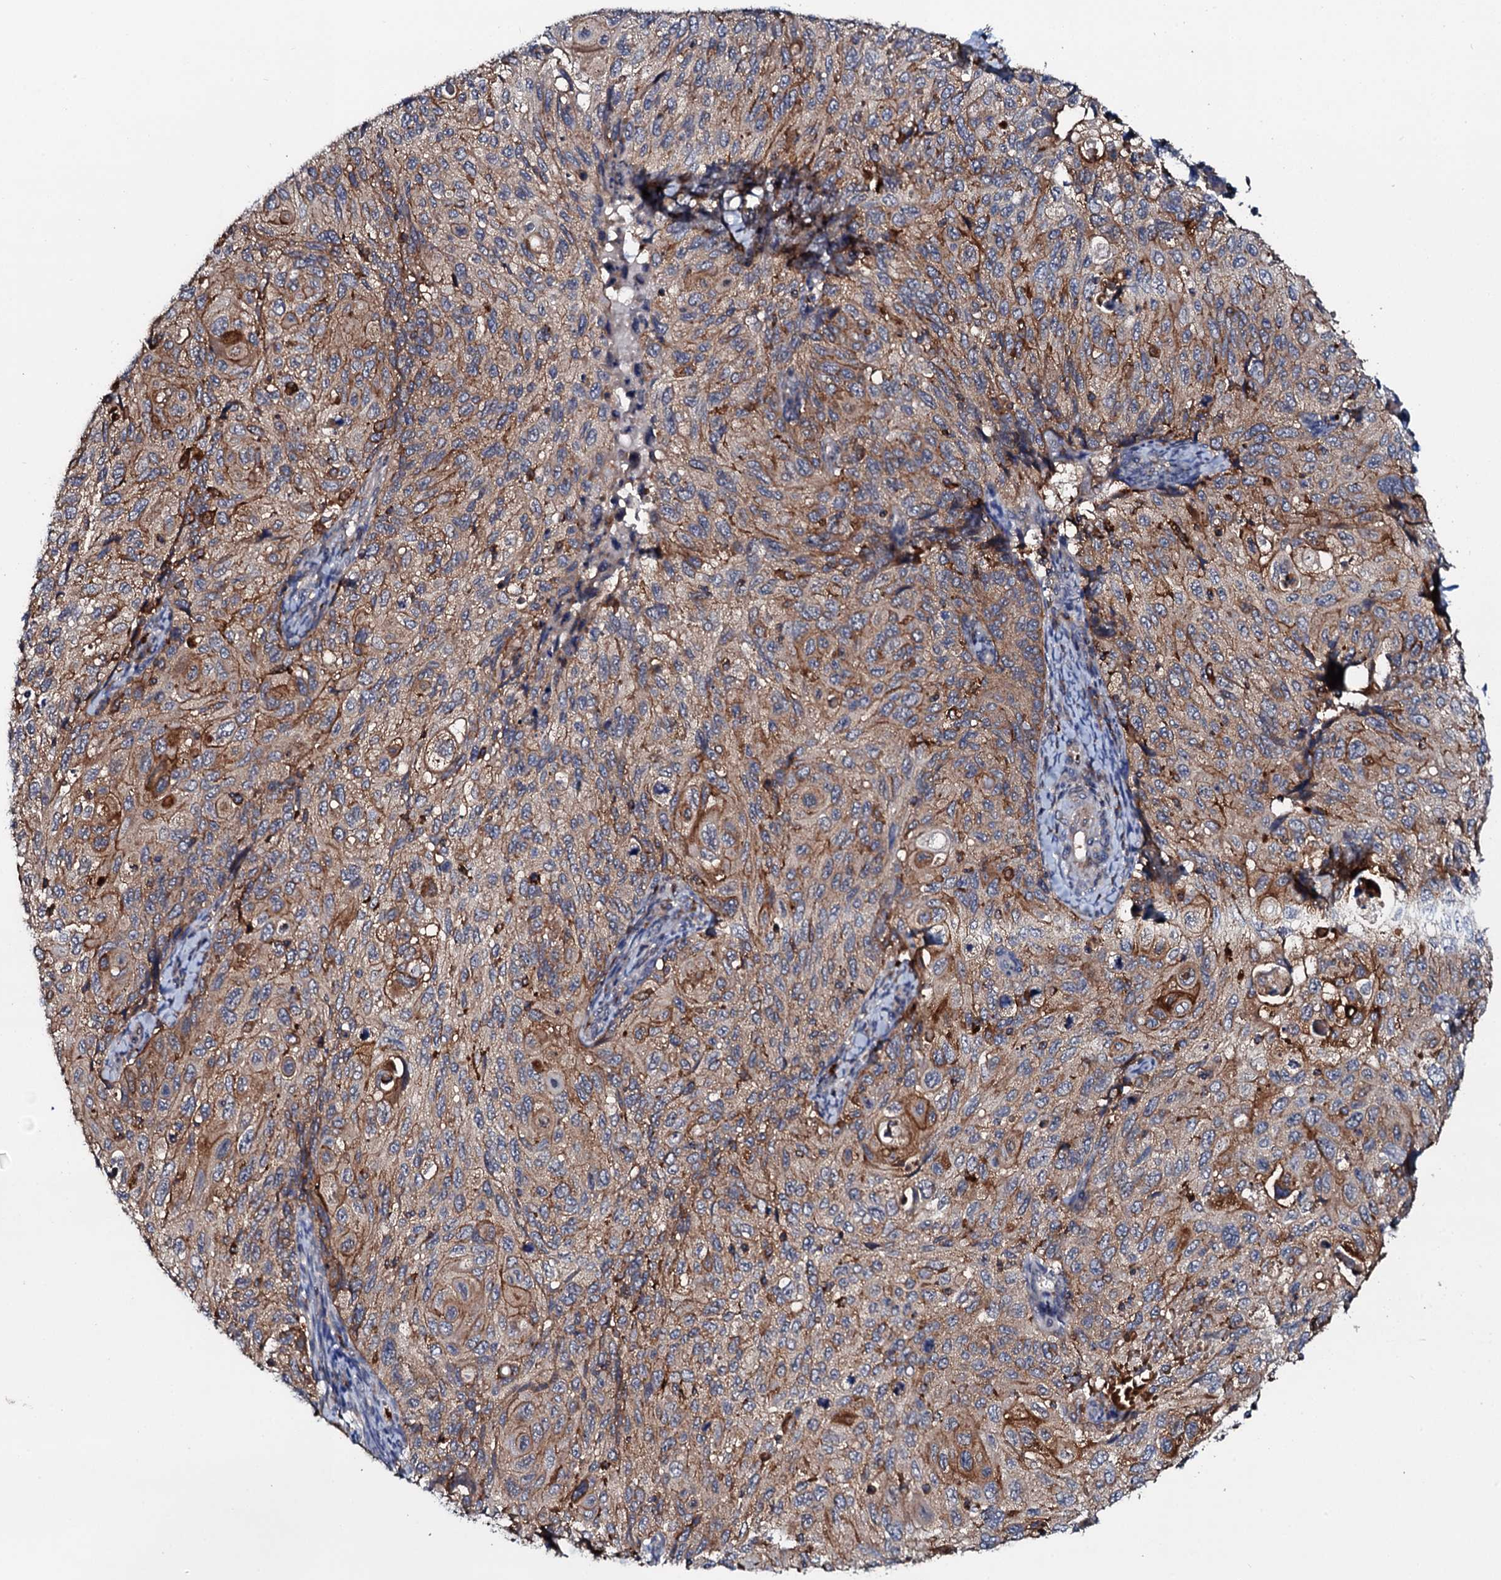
{"staining": {"intensity": "strong", "quantity": "25%-75%", "location": "cytoplasmic/membranous"}, "tissue": "cervical cancer", "cell_type": "Tumor cells", "image_type": "cancer", "snomed": [{"axis": "morphology", "description": "Squamous cell carcinoma, NOS"}, {"axis": "topography", "description": "Cervix"}], "caption": "Human cervical squamous cell carcinoma stained with a brown dye reveals strong cytoplasmic/membranous positive expression in approximately 25%-75% of tumor cells.", "gene": "VAMP8", "patient": {"sex": "female", "age": 70}}